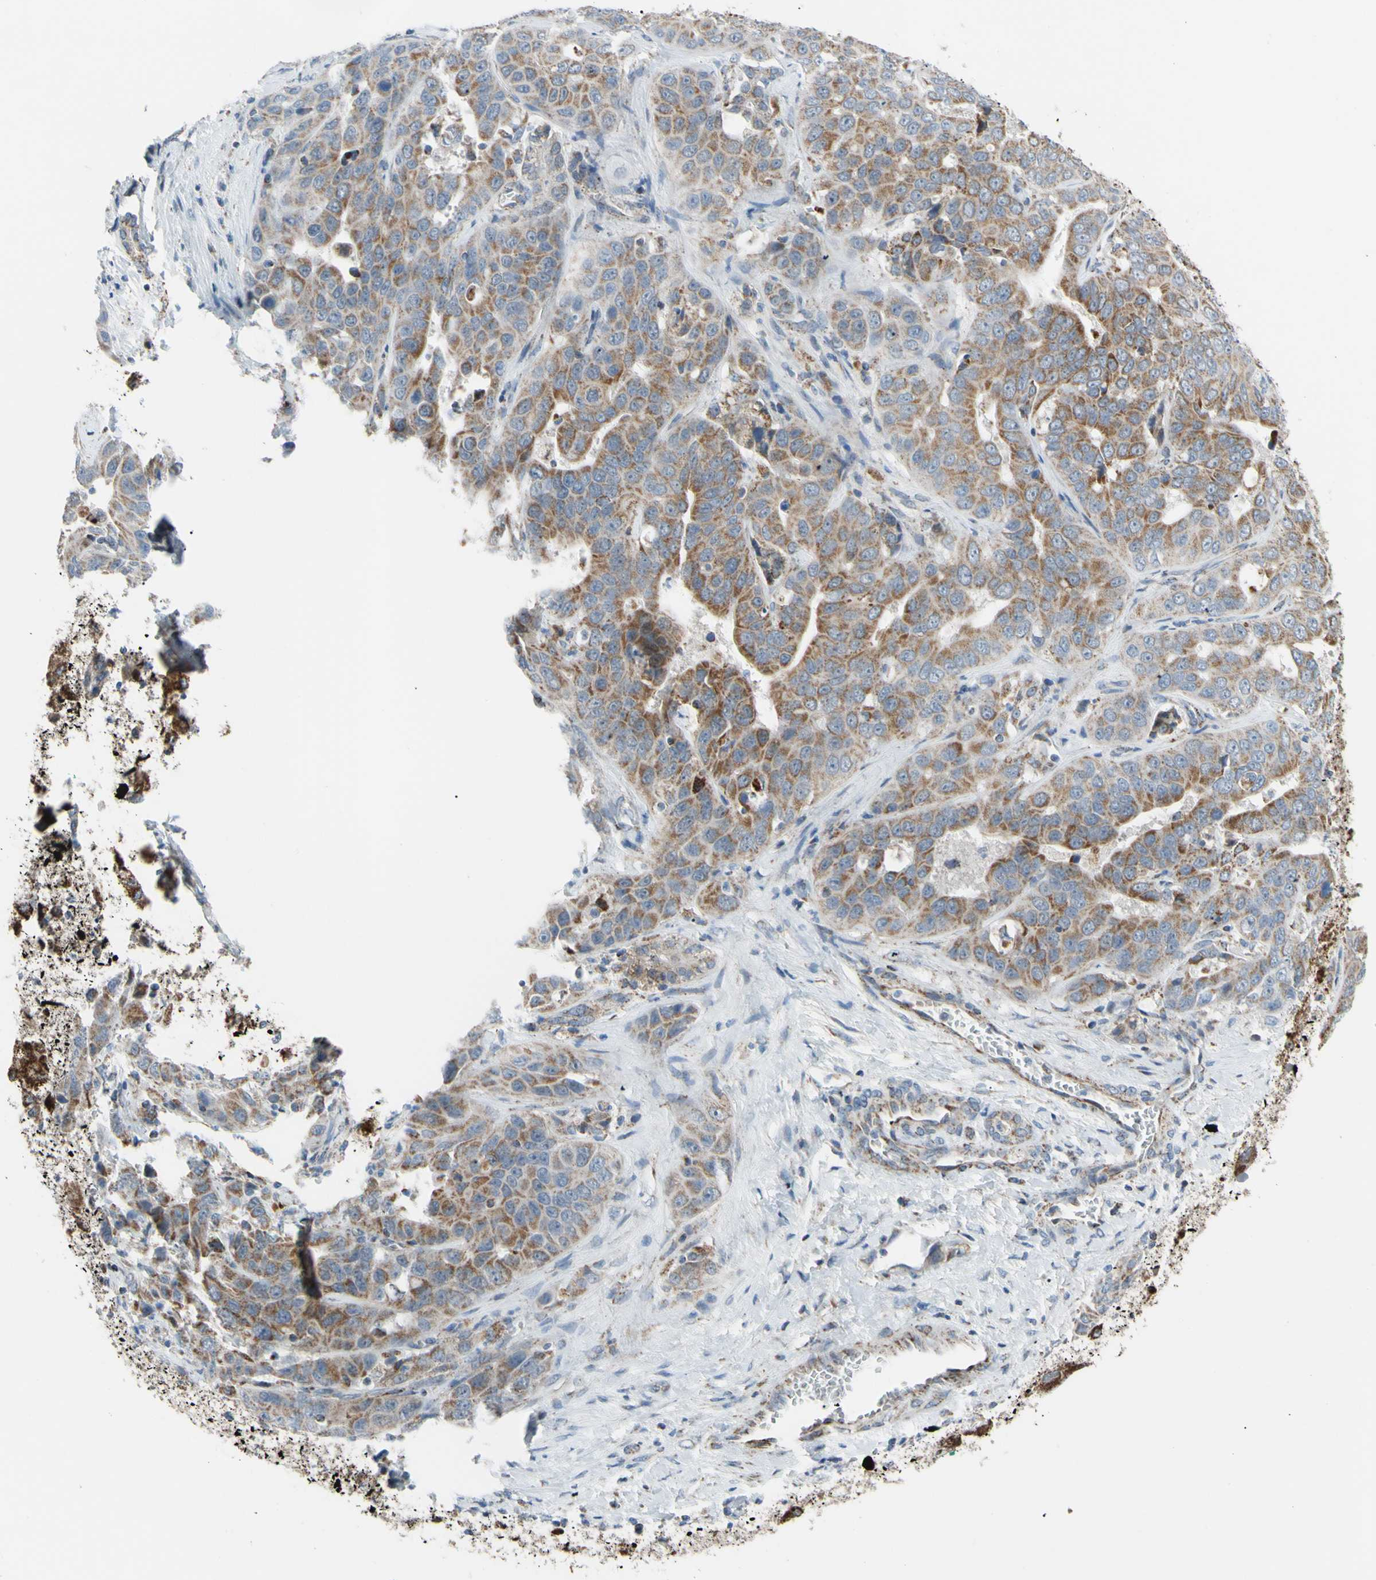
{"staining": {"intensity": "weak", "quantity": ">75%", "location": "cytoplasmic/membranous"}, "tissue": "liver cancer", "cell_type": "Tumor cells", "image_type": "cancer", "snomed": [{"axis": "morphology", "description": "Cholangiocarcinoma"}, {"axis": "topography", "description": "Liver"}], "caption": "Immunohistochemical staining of human liver cholangiocarcinoma exhibits low levels of weak cytoplasmic/membranous protein expression in approximately >75% of tumor cells.", "gene": "GLT8D1", "patient": {"sex": "female", "age": 52}}